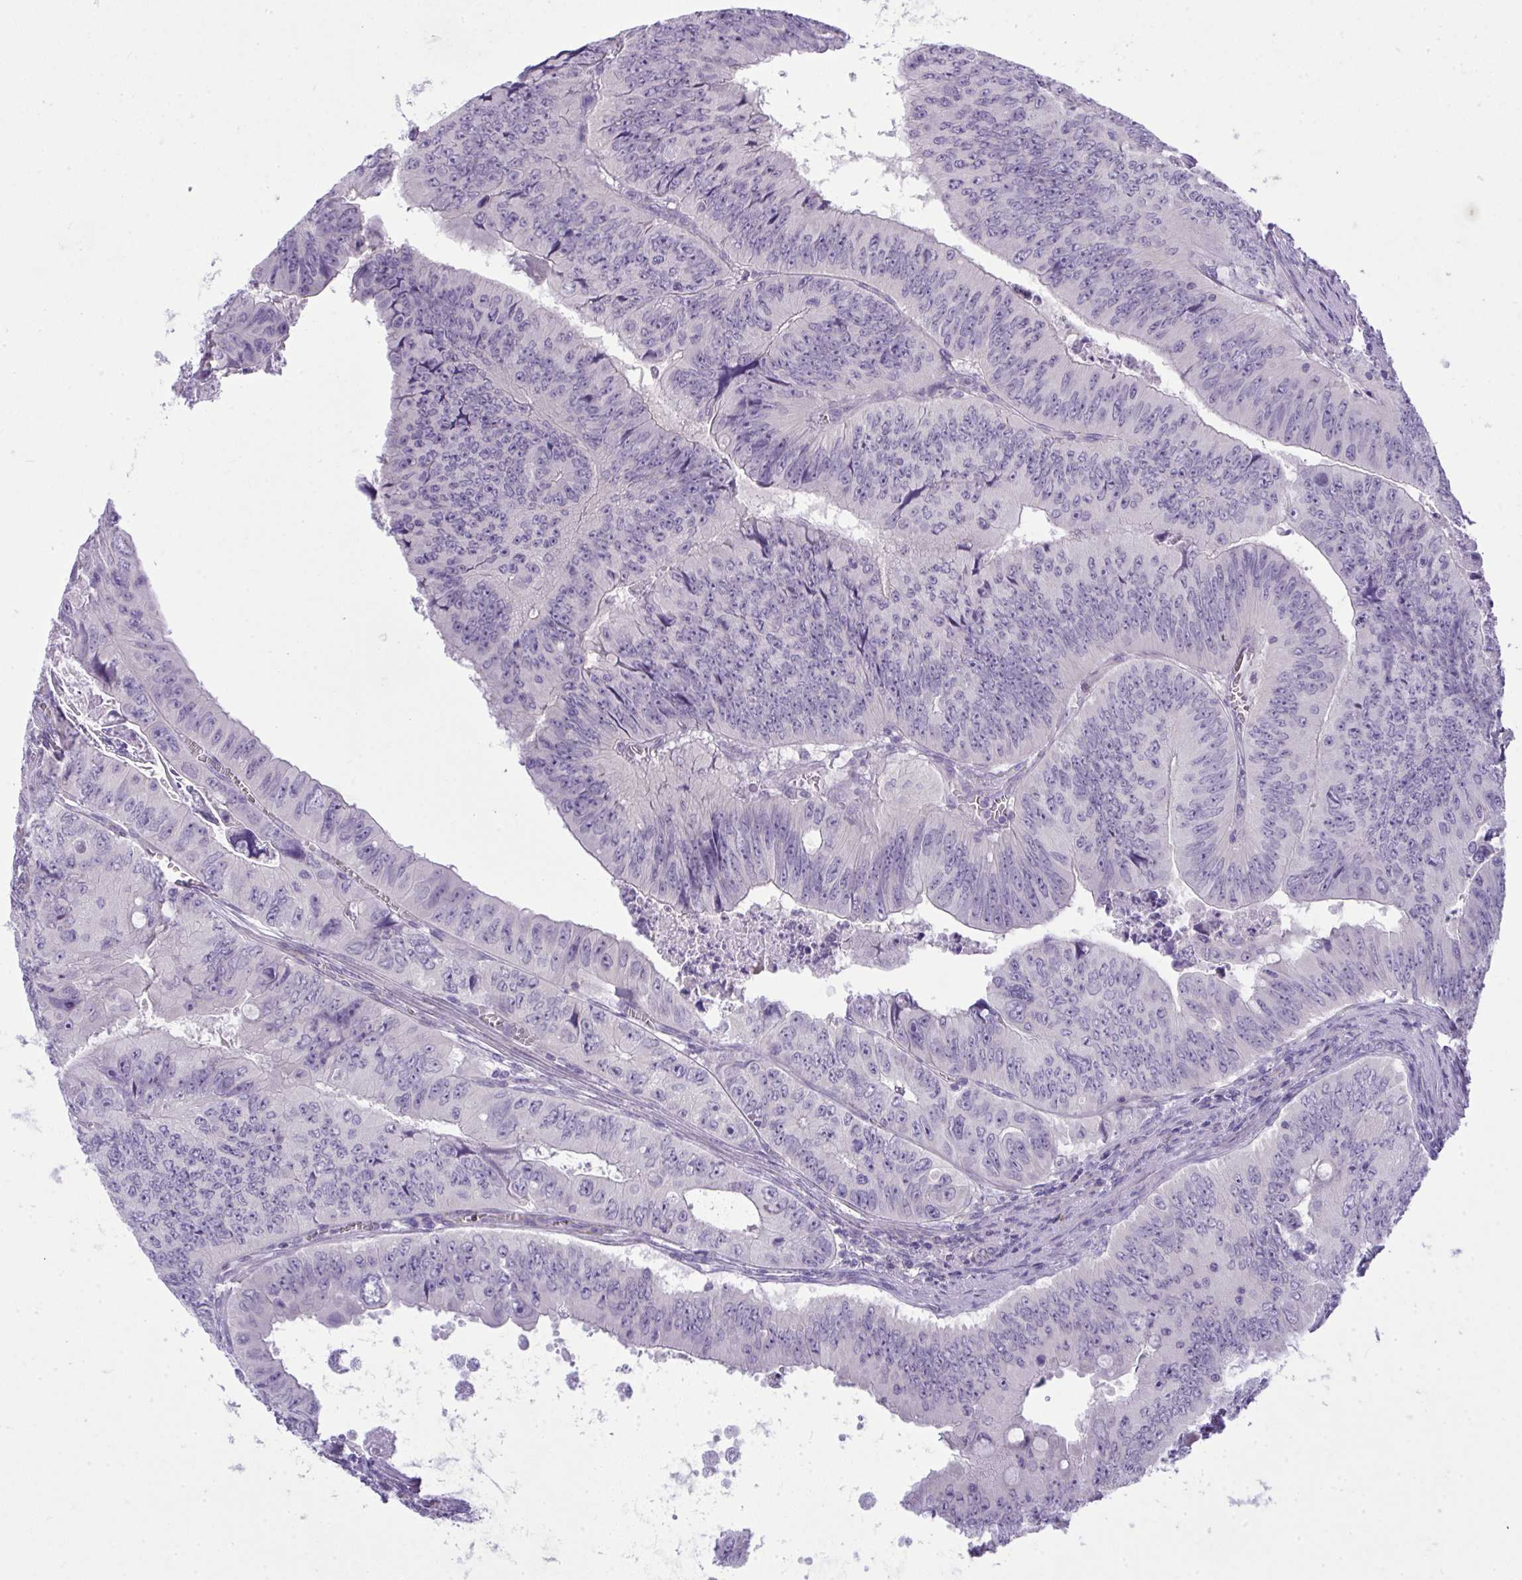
{"staining": {"intensity": "negative", "quantity": "none", "location": "none"}, "tissue": "colorectal cancer", "cell_type": "Tumor cells", "image_type": "cancer", "snomed": [{"axis": "morphology", "description": "Adenocarcinoma, NOS"}, {"axis": "topography", "description": "Colon"}], "caption": "Protein analysis of adenocarcinoma (colorectal) shows no significant staining in tumor cells.", "gene": "SPTB", "patient": {"sex": "female", "age": 84}}